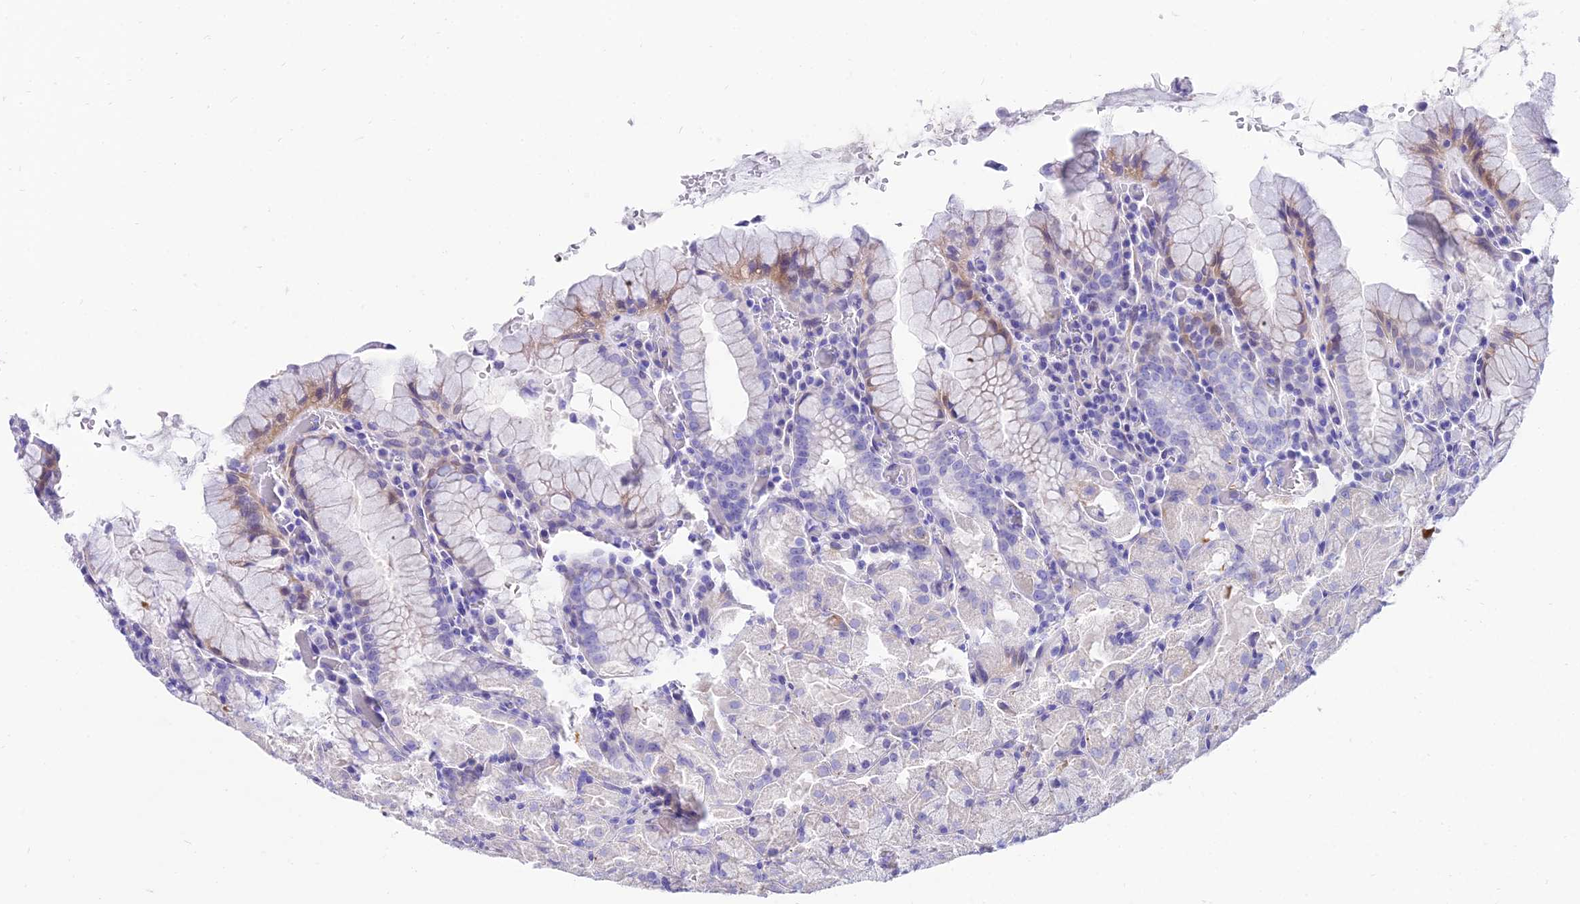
{"staining": {"intensity": "moderate", "quantity": "<25%", "location": "cytoplasmic/membranous"}, "tissue": "stomach", "cell_type": "Glandular cells", "image_type": "normal", "snomed": [{"axis": "morphology", "description": "Normal tissue, NOS"}, {"axis": "topography", "description": "Stomach, upper"}, {"axis": "topography", "description": "Stomach, lower"}], "caption": "Immunohistochemistry photomicrograph of unremarkable stomach: stomach stained using immunohistochemistry shows low levels of moderate protein expression localized specifically in the cytoplasmic/membranous of glandular cells, appearing as a cytoplasmic/membranous brown color.", "gene": "TAC3", "patient": {"sex": "male", "age": 80}}